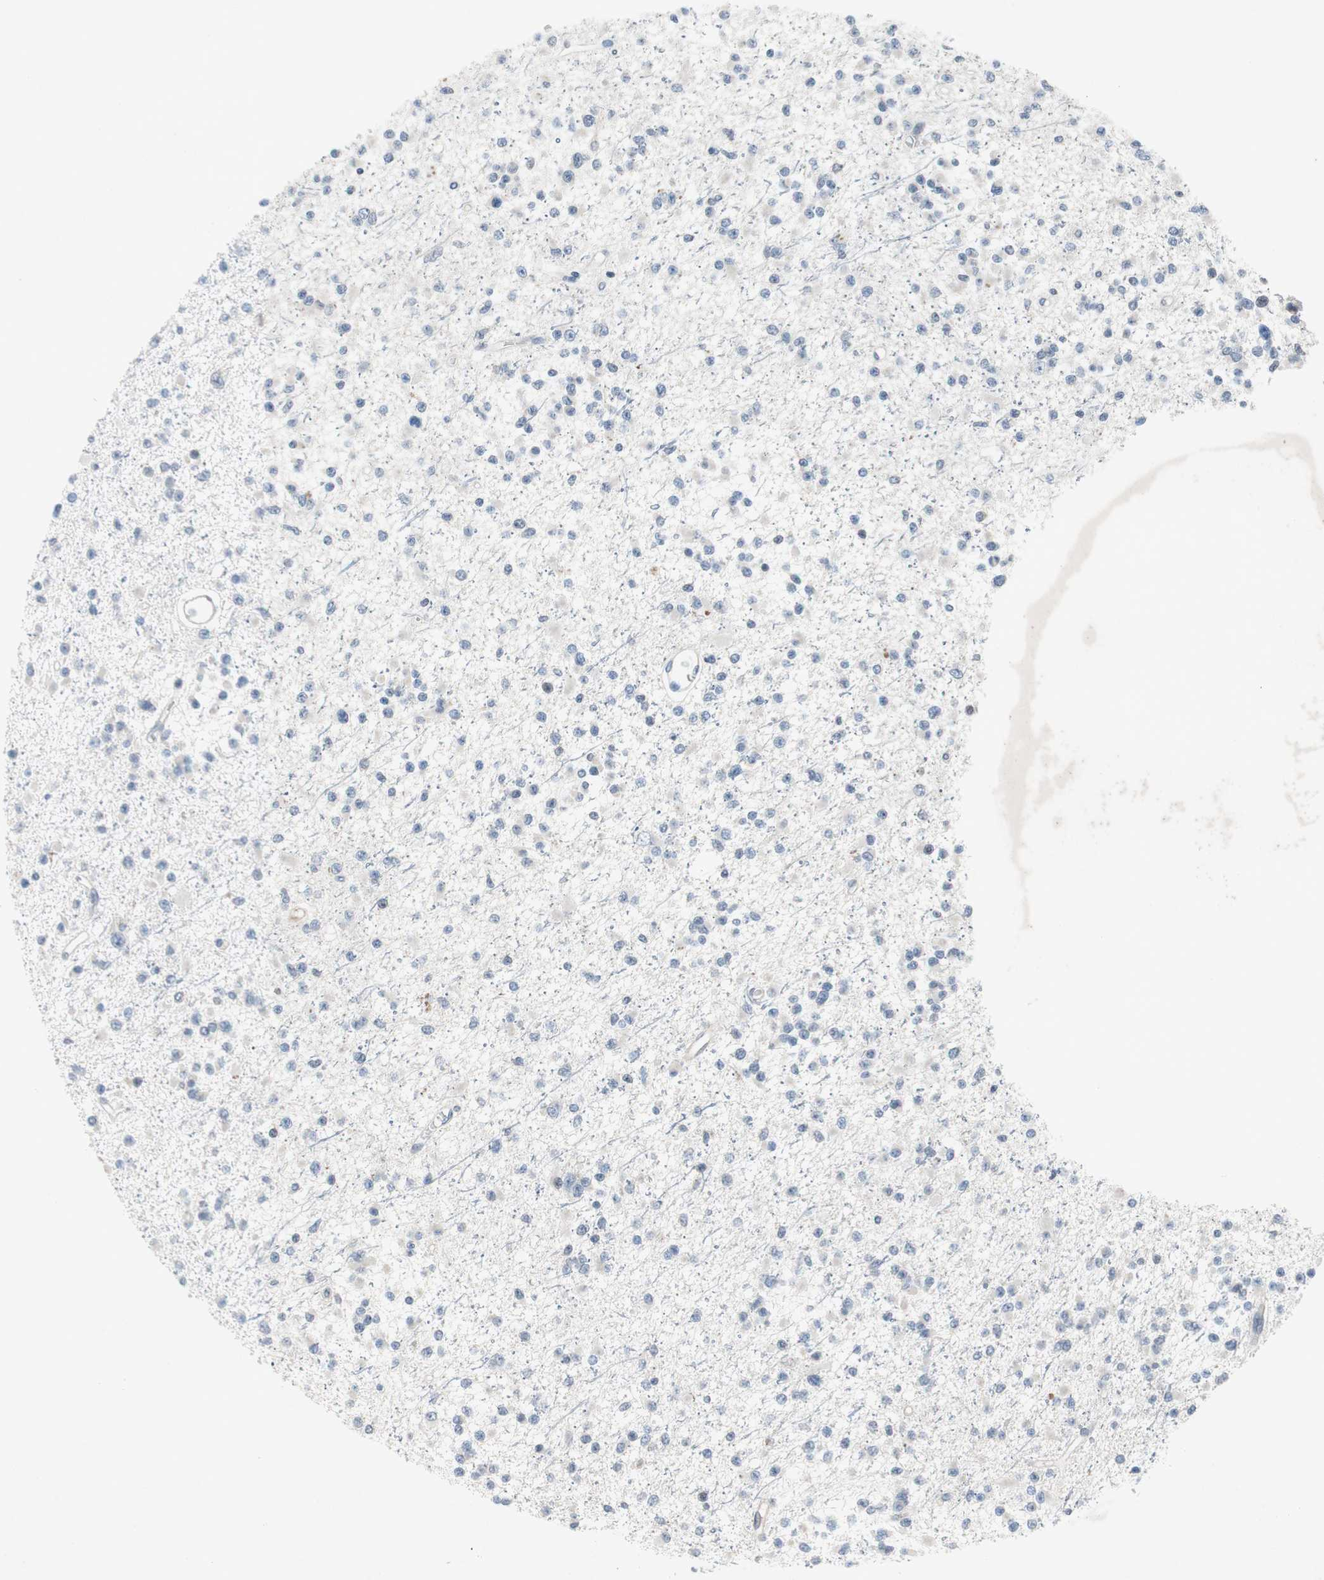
{"staining": {"intensity": "negative", "quantity": "none", "location": "none"}, "tissue": "glioma", "cell_type": "Tumor cells", "image_type": "cancer", "snomed": [{"axis": "morphology", "description": "Glioma, malignant, Low grade"}, {"axis": "topography", "description": "Brain"}], "caption": "An immunohistochemistry (IHC) histopathology image of glioma is shown. There is no staining in tumor cells of glioma.", "gene": "MUTYH", "patient": {"sex": "female", "age": 22}}